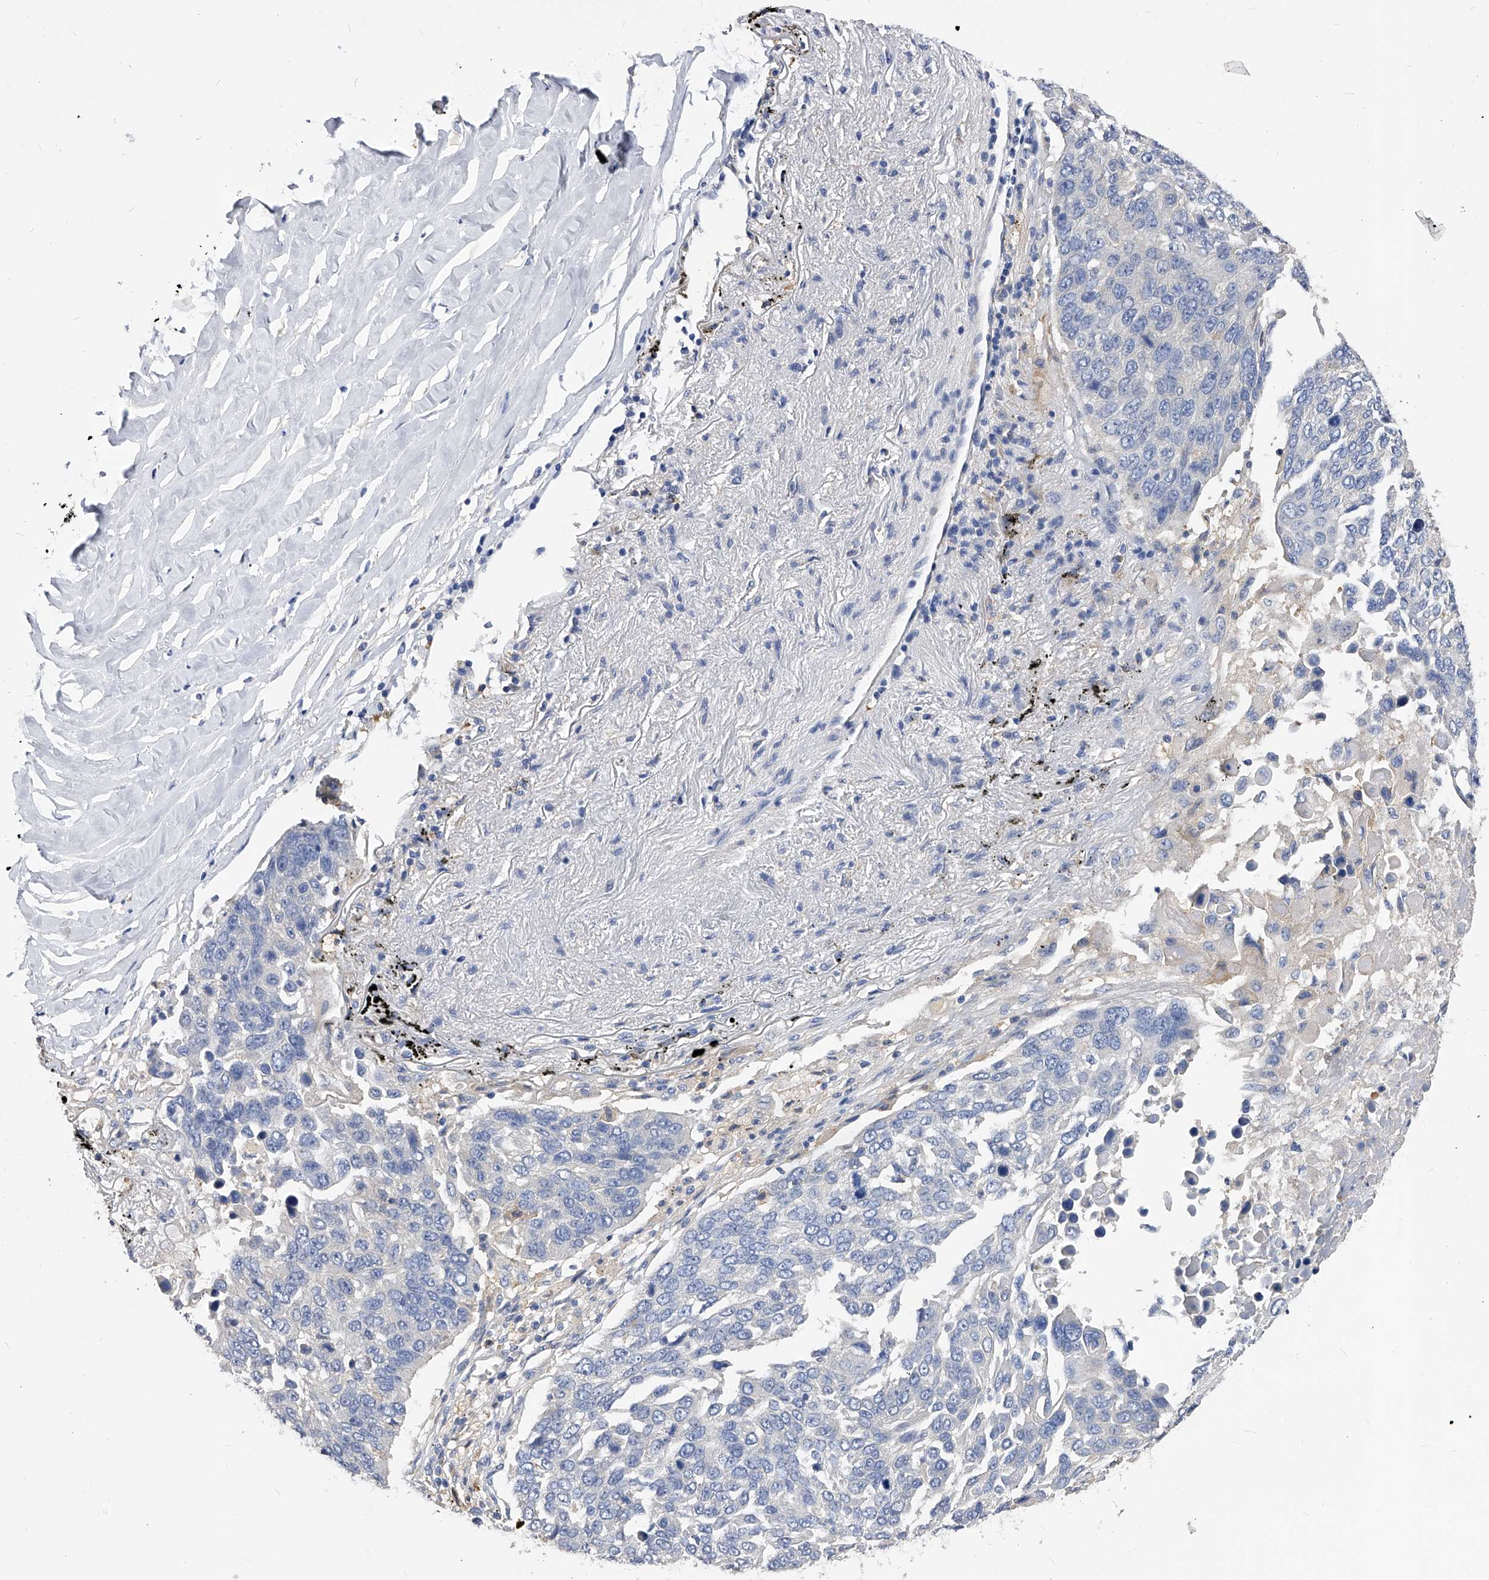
{"staining": {"intensity": "negative", "quantity": "none", "location": "none"}, "tissue": "lung cancer", "cell_type": "Tumor cells", "image_type": "cancer", "snomed": [{"axis": "morphology", "description": "Squamous cell carcinoma, NOS"}, {"axis": "topography", "description": "Lung"}], "caption": "DAB immunohistochemical staining of lung cancer exhibits no significant positivity in tumor cells. (Immunohistochemistry (ihc), brightfield microscopy, high magnification).", "gene": "APEH", "patient": {"sex": "male", "age": 66}}